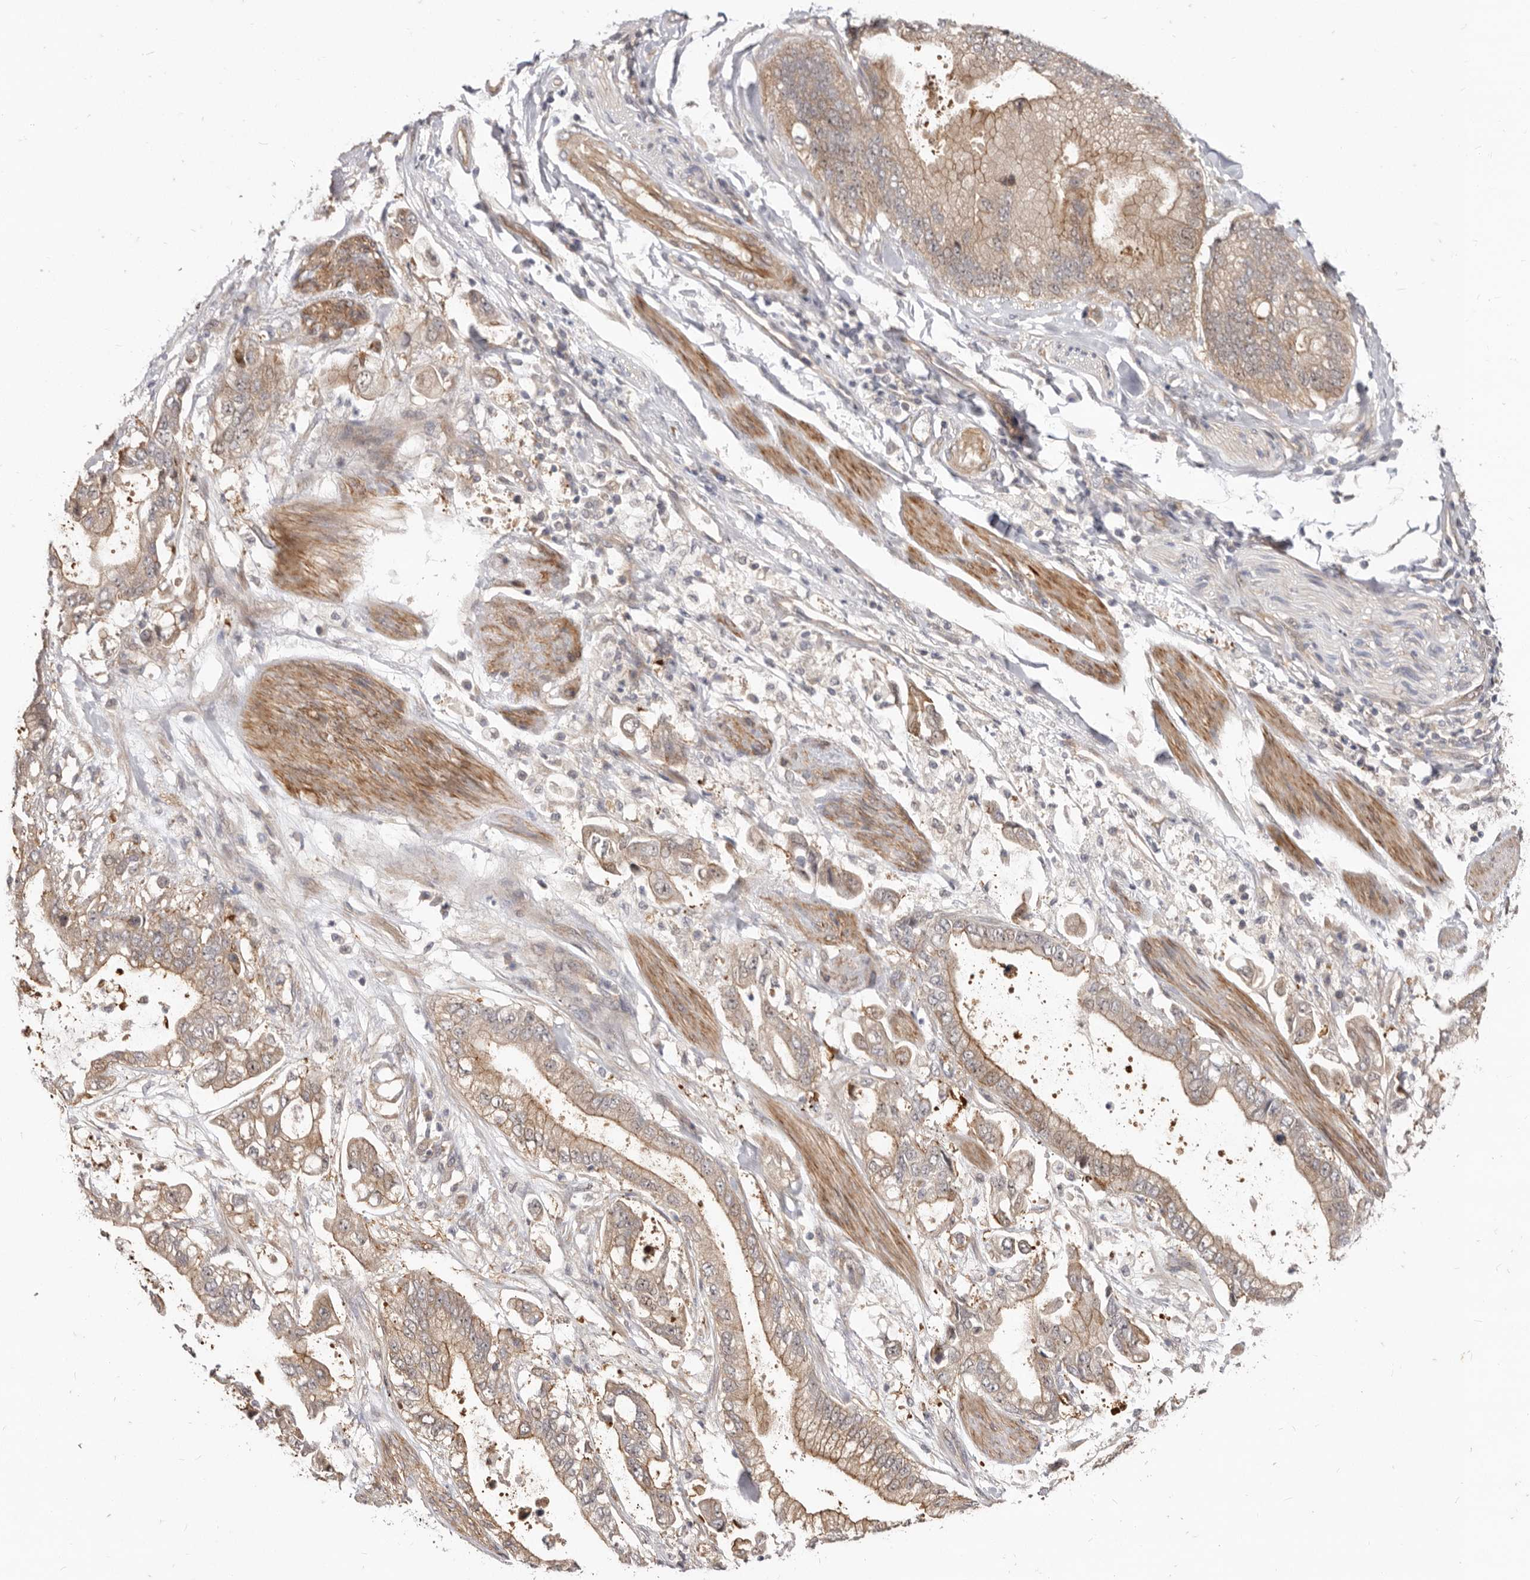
{"staining": {"intensity": "weak", "quantity": "25%-75%", "location": "cytoplasmic/membranous"}, "tissue": "stomach cancer", "cell_type": "Tumor cells", "image_type": "cancer", "snomed": [{"axis": "morphology", "description": "Normal tissue, NOS"}, {"axis": "morphology", "description": "Adenocarcinoma, NOS"}, {"axis": "topography", "description": "Stomach"}], "caption": "Stomach cancer (adenocarcinoma) stained for a protein displays weak cytoplasmic/membranous positivity in tumor cells.", "gene": "GPATCH4", "patient": {"sex": "male", "age": 62}}